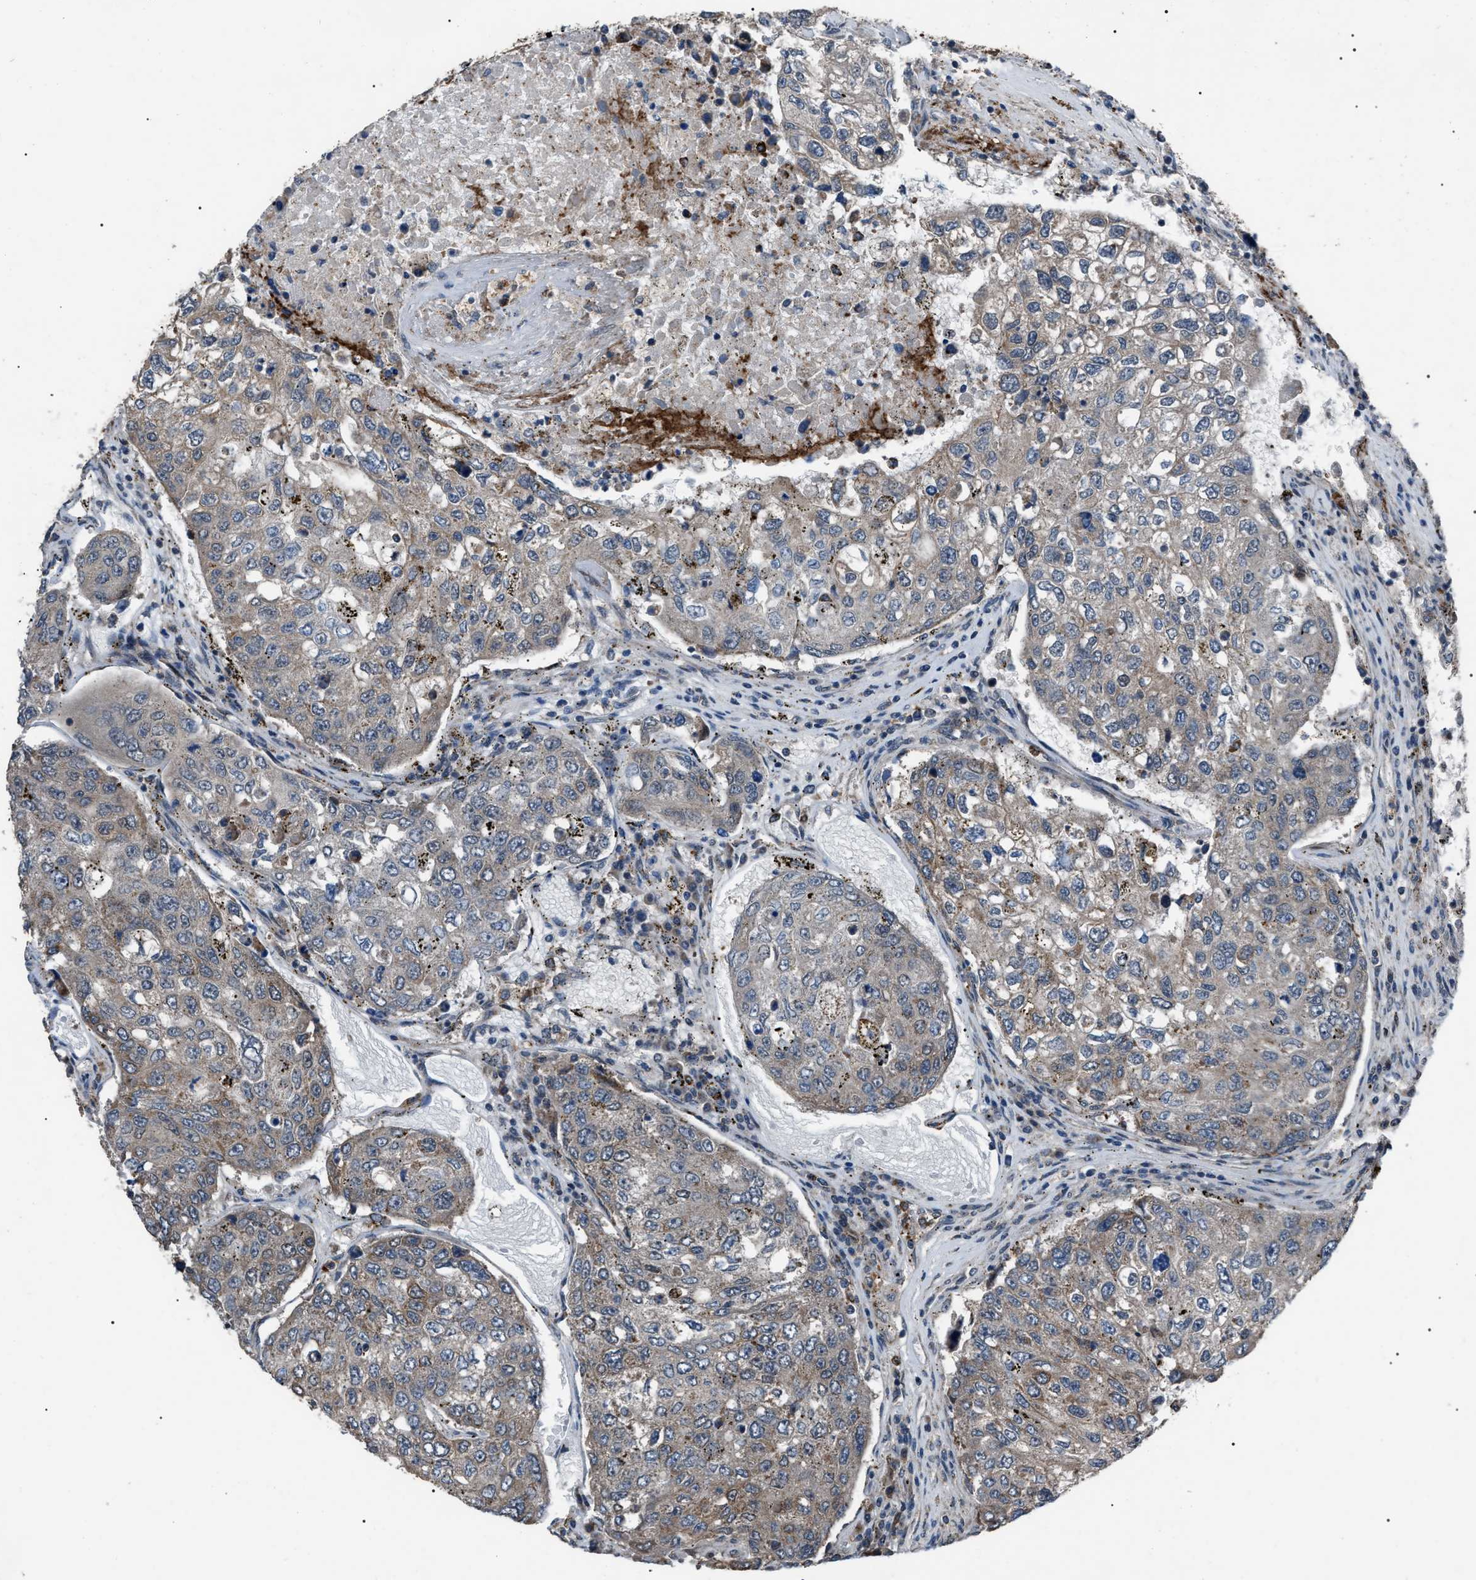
{"staining": {"intensity": "moderate", "quantity": "25%-75%", "location": "cytoplasmic/membranous"}, "tissue": "urothelial cancer", "cell_type": "Tumor cells", "image_type": "cancer", "snomed": [{"axis": "morphology", "description": "Urothelial carcinoma, High grade"}, {"axis": "topography", "description": "Lymph node"}, {"axis": "topography", "description": "Urinary bladder"}], "caption": "High-grade urothelial carcinoma was stained to show a protein in brown. There is medium levels of moderate cytoplasmic/membranous staining in about 25%-75% of tumor cells.", "gene": "ZFAND2A", "patient": {"sex": "male", "age": 51}}